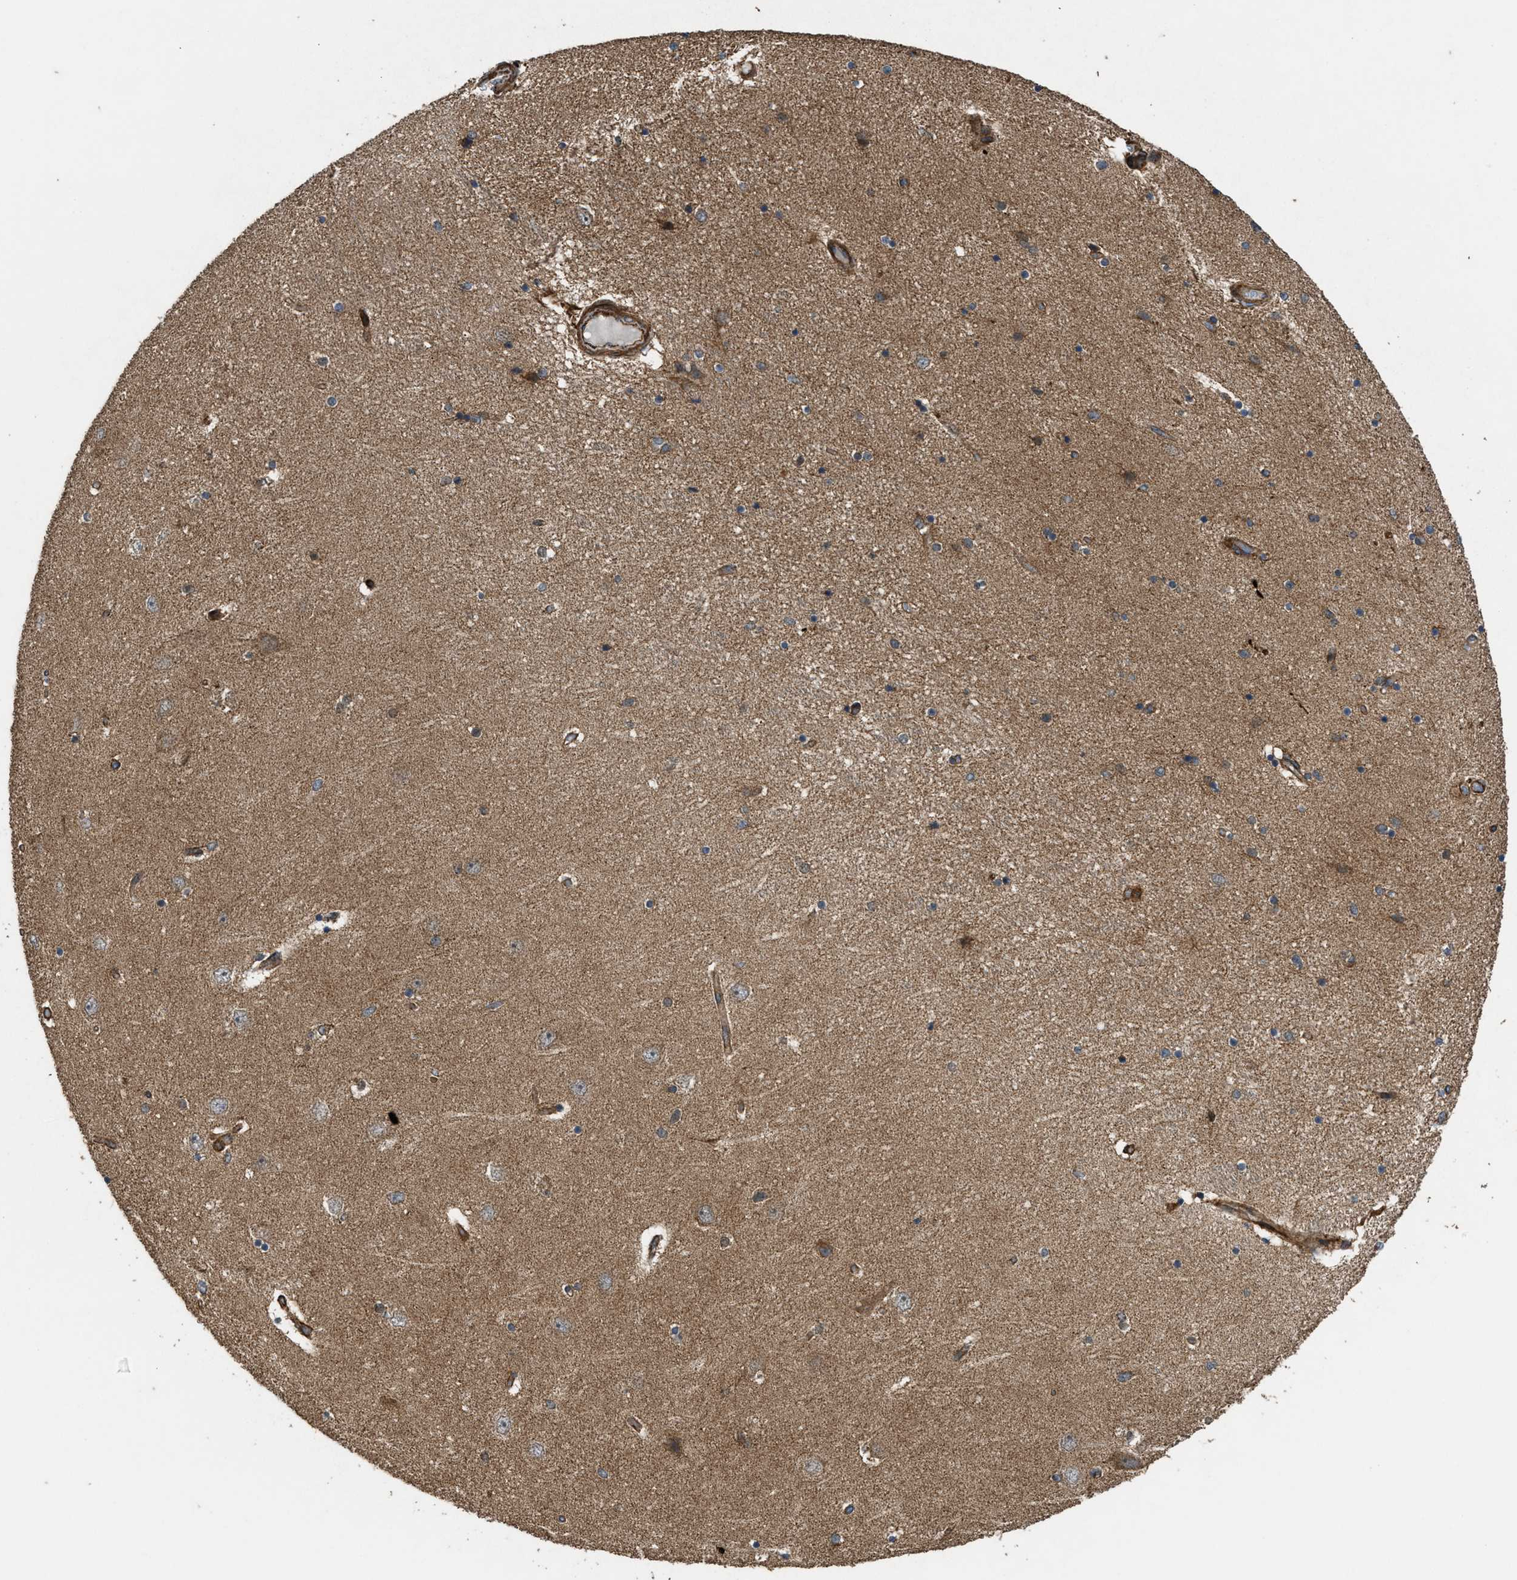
{"staining": {"intensity": "moderate", "quantity": "<25%", "location": "cytoplasmic/membranous"}, "tissue": "hippocampus", "cell_type": "Glial cells", "image_type": "normal", "snomed": [{"axis": "morphology", "description": "Normal tissue, NOS"}, {"axis": "topography", "description": "Hippocampus"}], "caption": "Brown immunohistochemical staining in unremarkable human hippocampus demonstrates moderate cytoplasmic/membranous expression in approximately <25% of glial cells.", "gene": "EGLN1", "patient": {"sex": "female", "age": 54}}